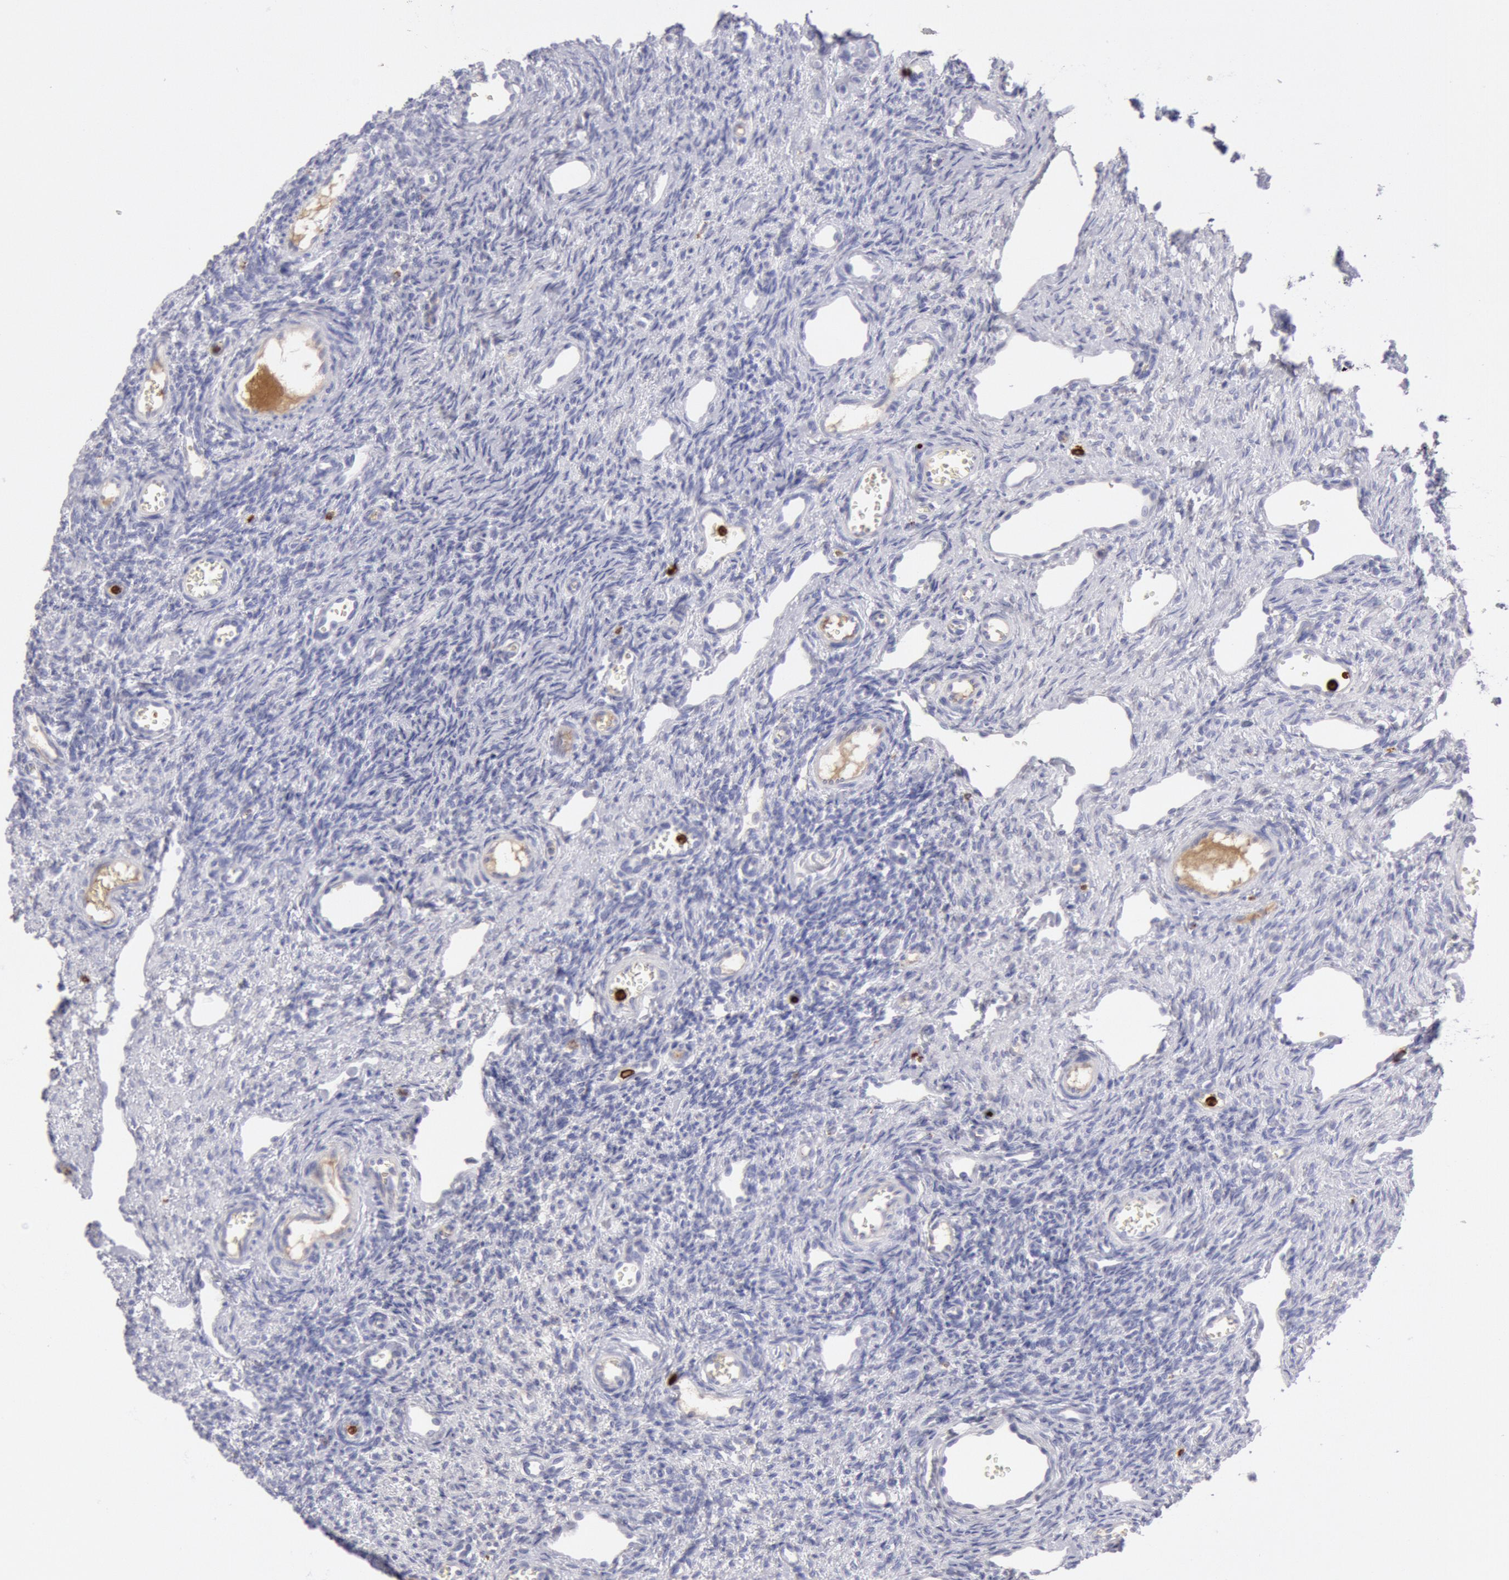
{"staining": {"intensity": "negative", "quantity": "none", "location": "none"}, "tissue": "ovary", "cell_type": "Follicle cells", "image_type": "normal", "snomed": [{"axis": "morphology", "description": "Normal tissue, NOS"}, {"axis": "topography", "description": "Ovary"}], "caption": "Immunohistochemical staining of normal human ovary demonstrates no significant positivity in follicle cells.", "gene": "FCN1", "patient": {"sex": "female", "age": 33}}